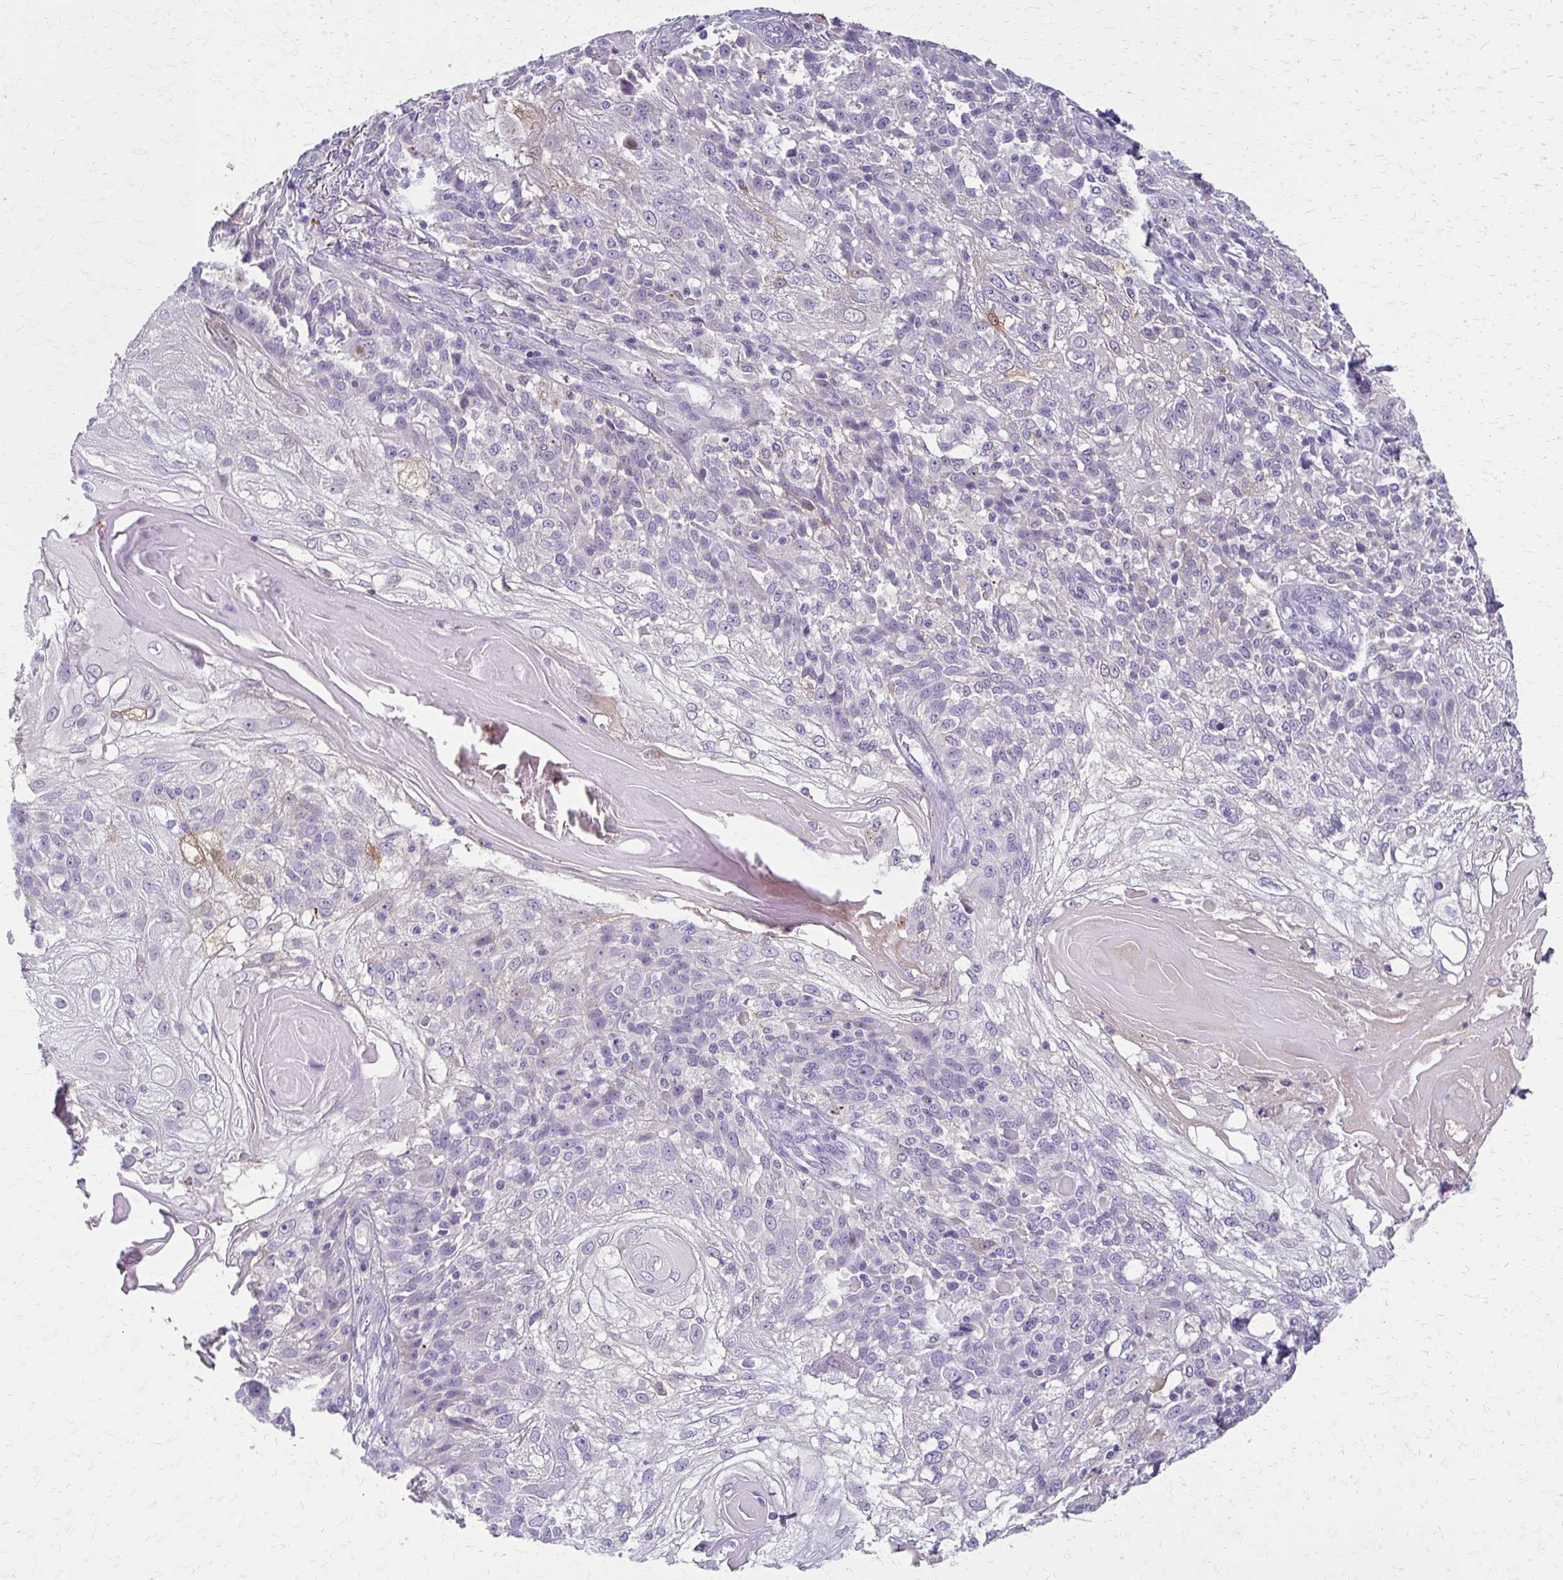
{"staining": {"intensity": "negative", "quantity": "none", "location": "none"}, "tissue": "skin cancer", "cell_type": "Tumor cells", "image_type": "cancer", "snomed": [{"axis": "morphology", "description": "Normal tissue, NOS"}, {"axis": "morphology", "description": "Squamous cell carcinoma, NOS"}, {"axis": "topography", "description": "Skin"}], "caption": "DAB (3,3'-diaminobenzidine) immunohistochemical staining of human skin cancer (squamous cell carcinoma) reveals no significant positivity in tumor cells. The staining was performed using DAB (3,3'-diaminobenzidine) to visualize the protein expression in brown, while the nuclei were stained in blue with hematoxylin (Magnification: 20x).", "gene": "BBS12", "patient": {"sex": "female", "age": 83}}